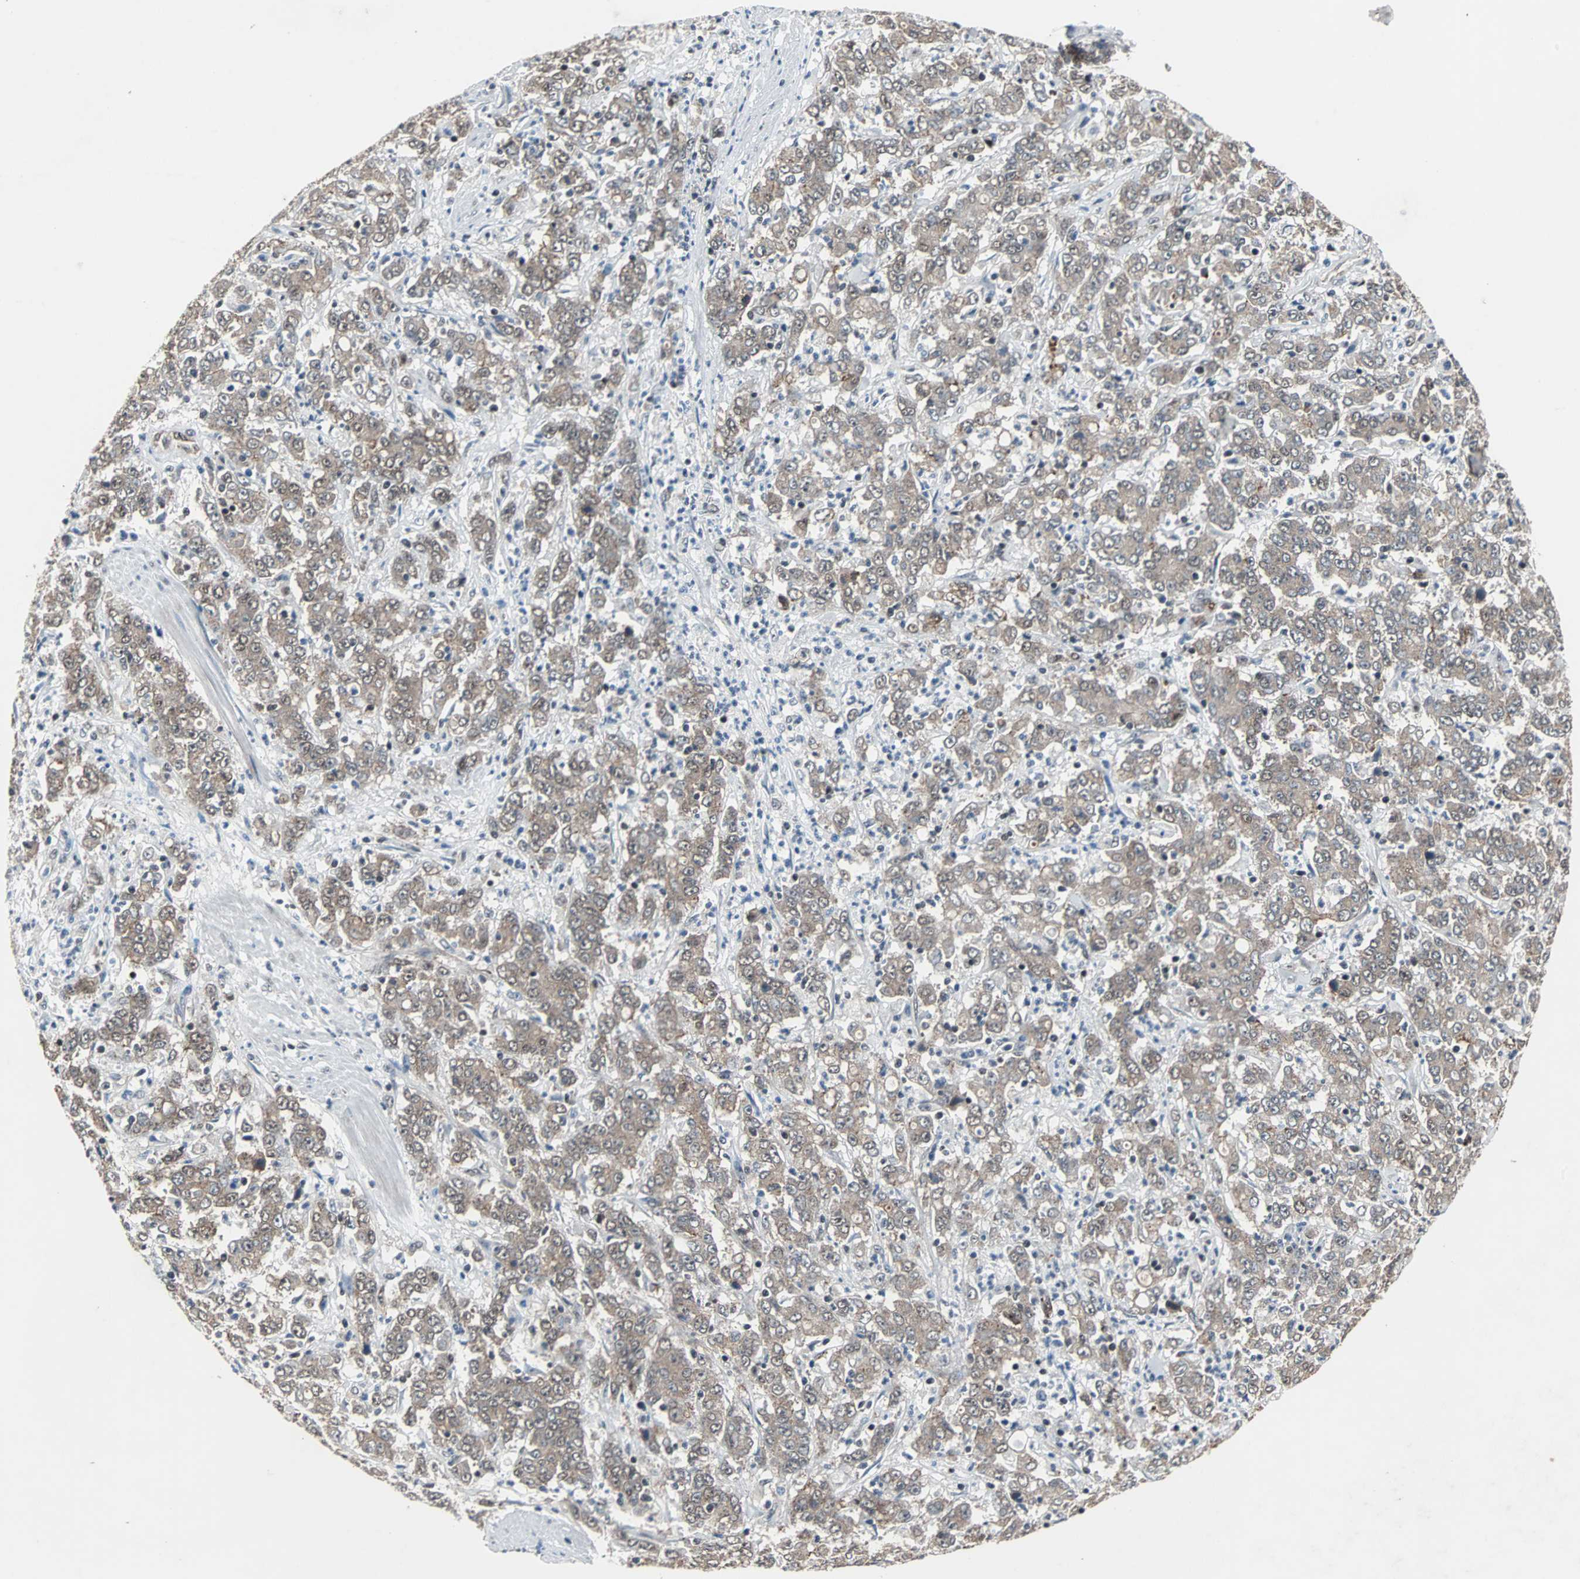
{"staining": {"intensity": "weak", "quantity": ">75%", "location": "cytoplasmic/membranous"}, "tissue": "stomach cancer", "cell_type": "Tumor cells", "image_type": "cancer", "snomed": [{"axis": "morphology", "description": "Adenocarcinoma, NOS"}, {"axis": "topography", "description": "Stomach, lower"}], "caption": "Adenocarcinoma (stomach) tissue shows weak cytoplasmic/membranous positivity in about >75% of tumor cells", "gene": "LSR", "patient": {"sex": "female", "age": 71}}